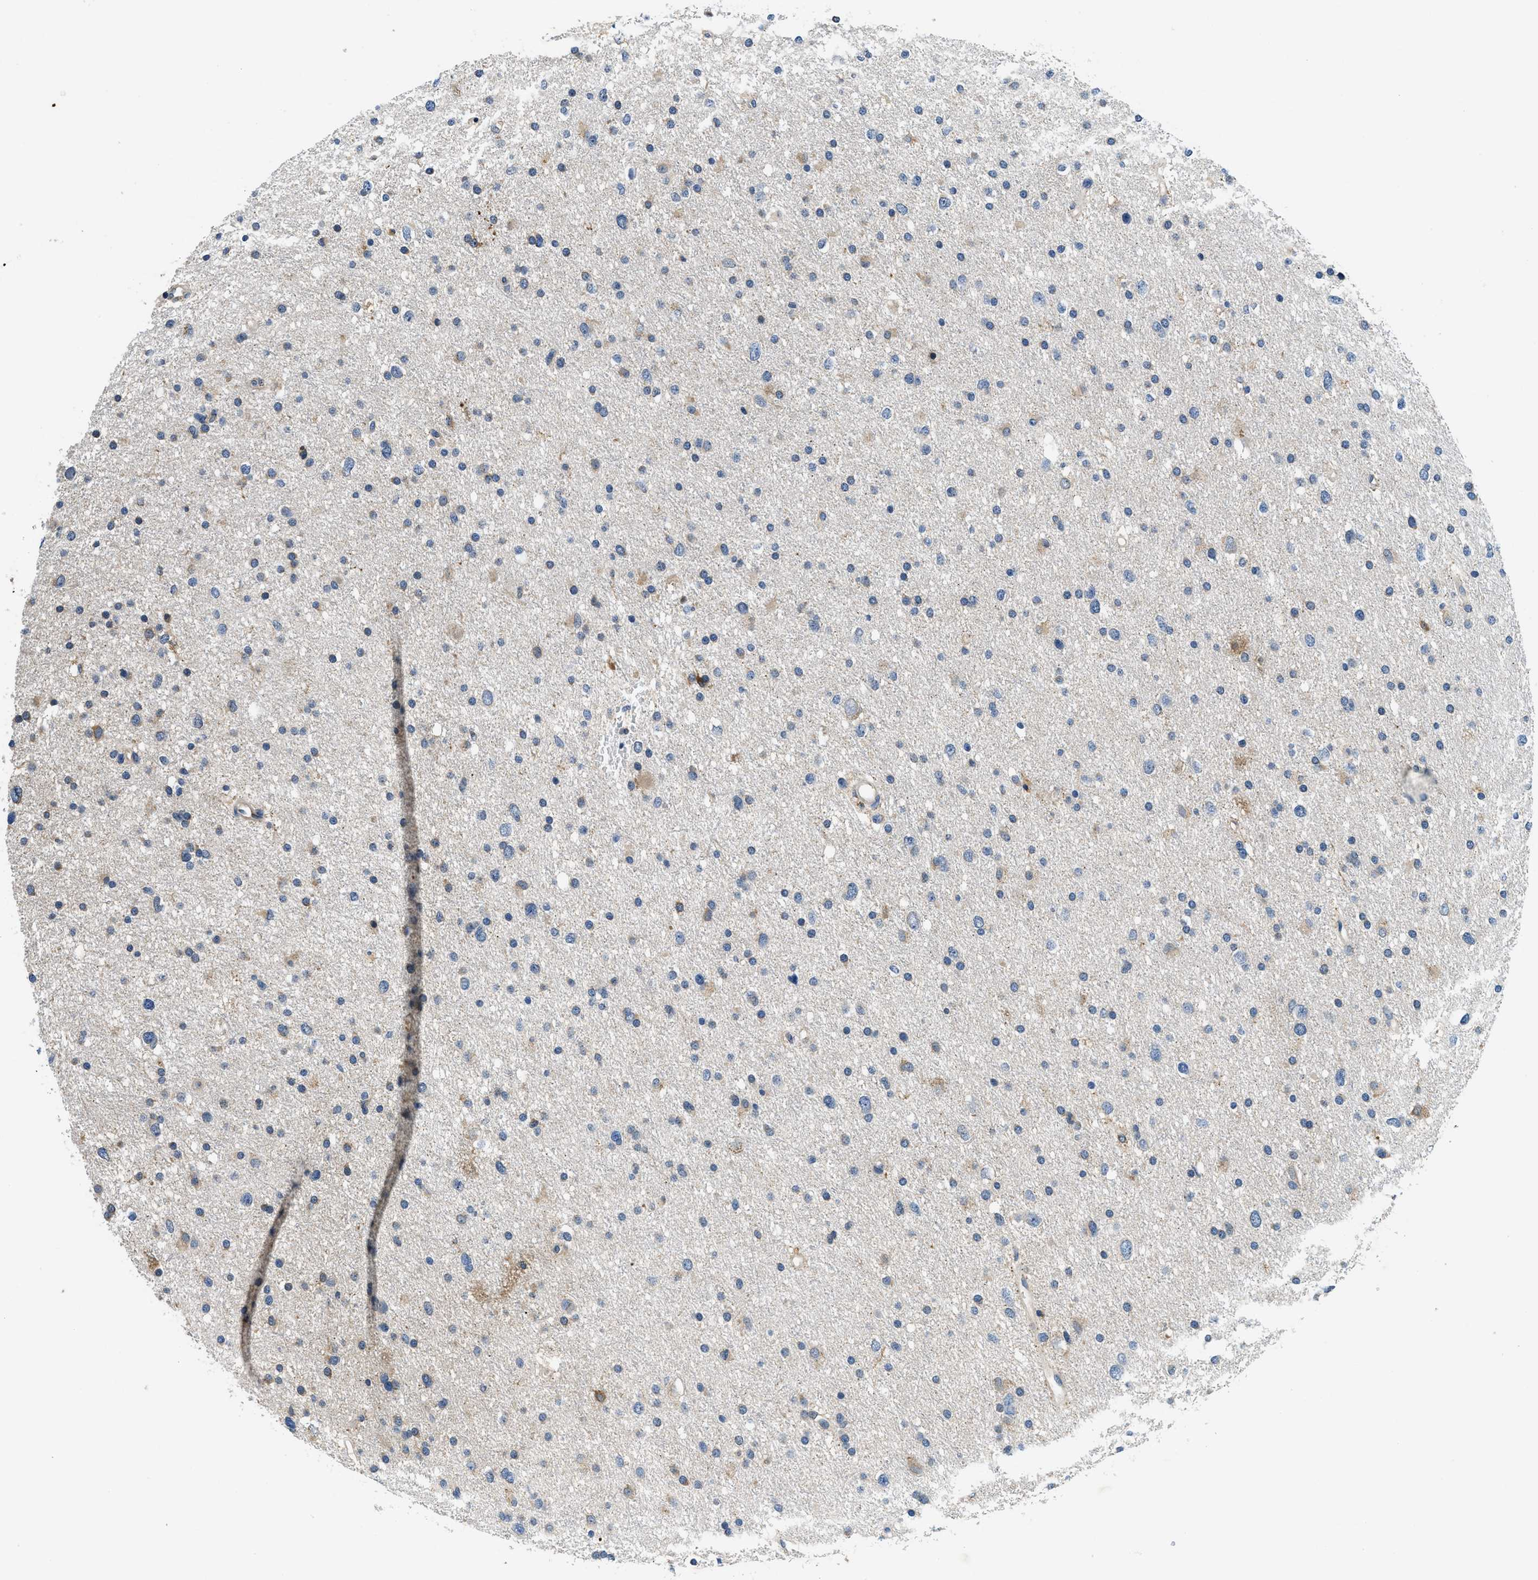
{"staining": {"intensity": "negative", "quantity": "none", "location": "none"}, "tissue": "glioma", "cell_type": "Tumor cells", "image_type": "cancer", "snomed": [{"axis": "morphology", "description": "Glioma, malignant, Low grade"}, {"axis": "topography", "description": "Brain"}], "caption": "The IHC histopathology image has no significant positivity in tumor cells of malignant low-grade glioma tissue.", "gene": "ALDH3A2", "patient": {"sex": "female", "age": 37}}